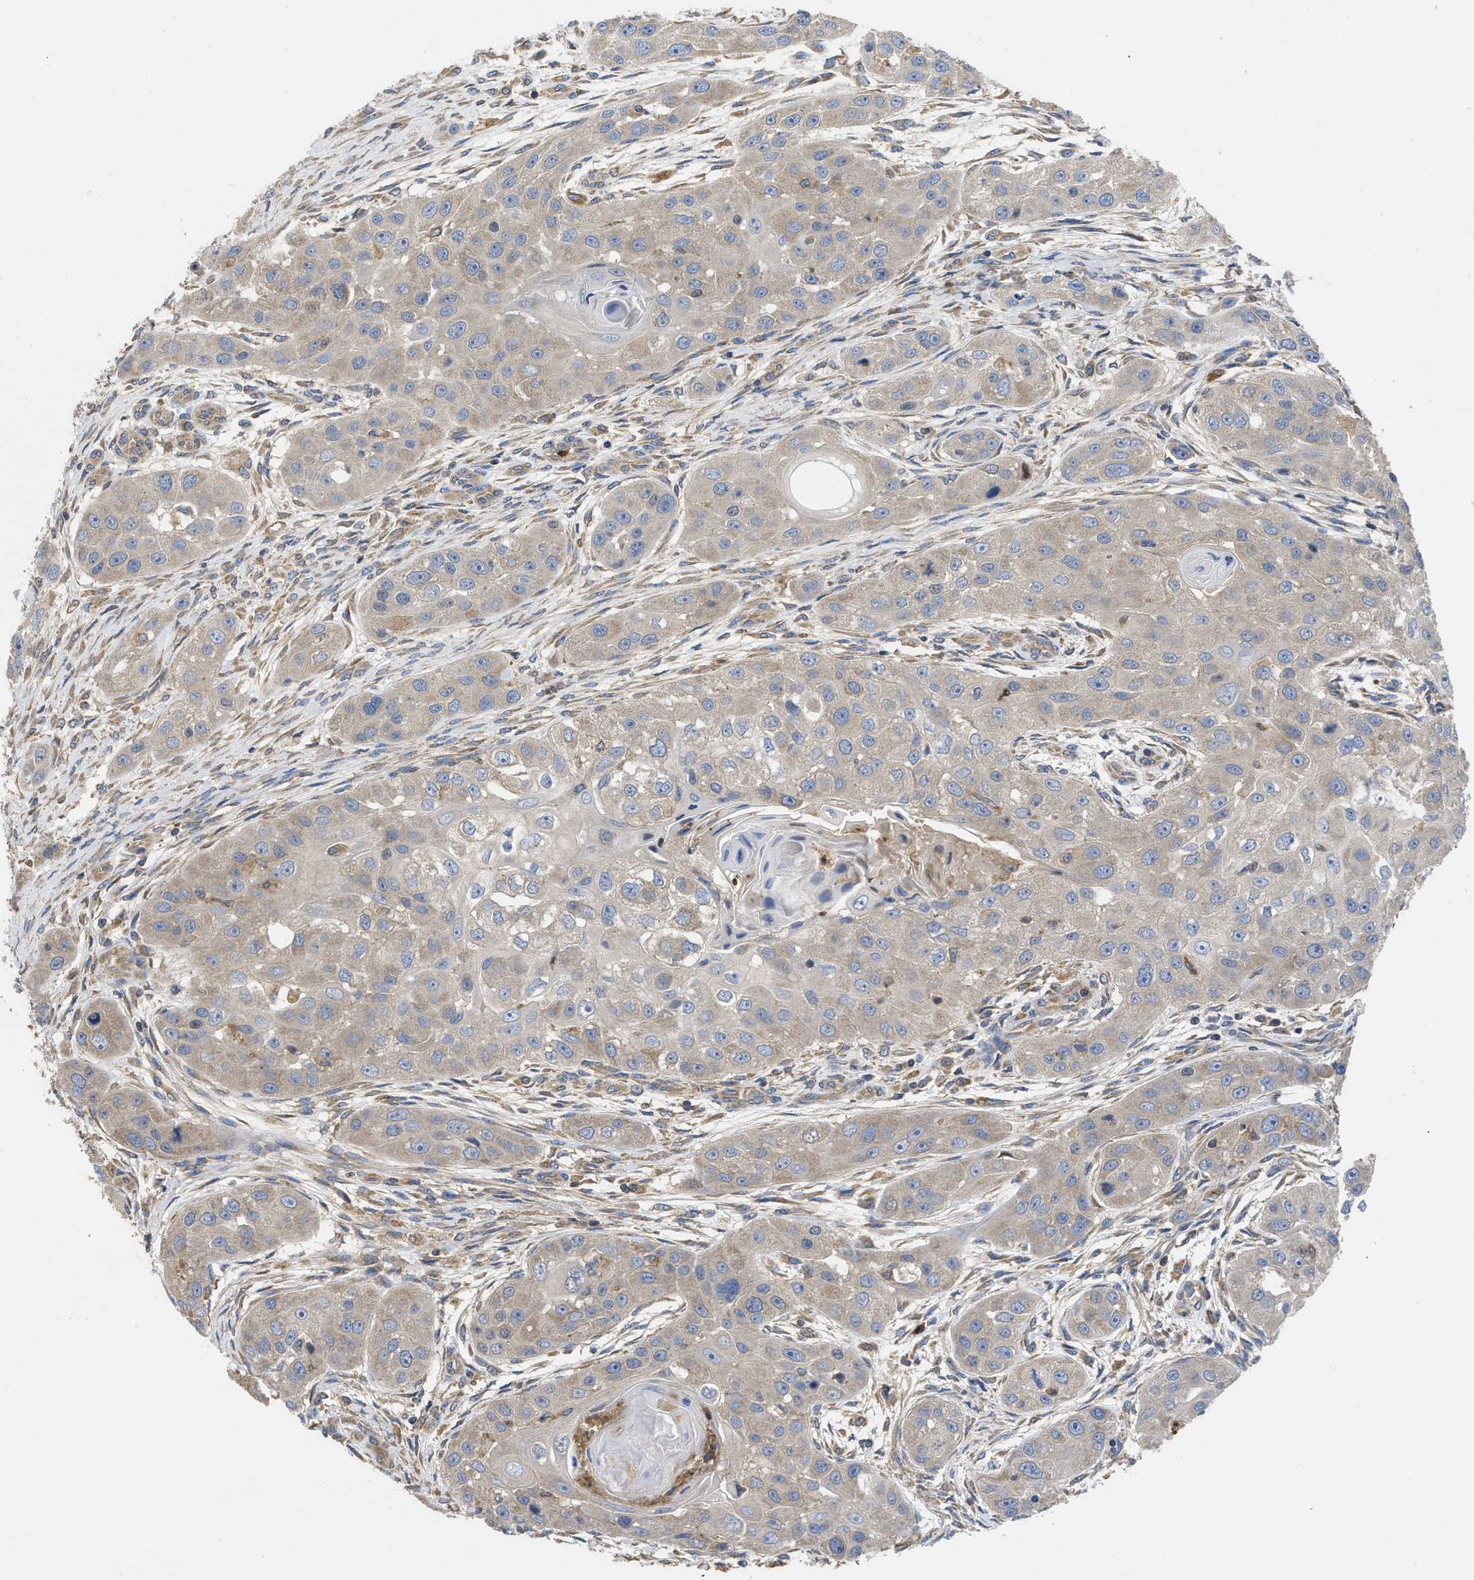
{"staining": {"intensity": "weak", "quantity": "<25%", "location": "cytoplasmic/membranous"}, "tissue": "head and neck cancer", "cell_type": "Tumor cells", "image_type": "cancer", "snomed": [{"axis": "morphology", "description": "Normal tissue, NOS"}, {"axis": "morphology", "description": "Squamous cell carcinoma, NOS"}, {"axis": "topography", "description": "Skeletal muscle"}, {"axis": "topography", "description": "Head-Neck"}], "caption": "Tumor cells are negative for protein expression in human head and neck cancer.", "gene": "RNF216", "patient": {"sex": "male", "age": 51}}